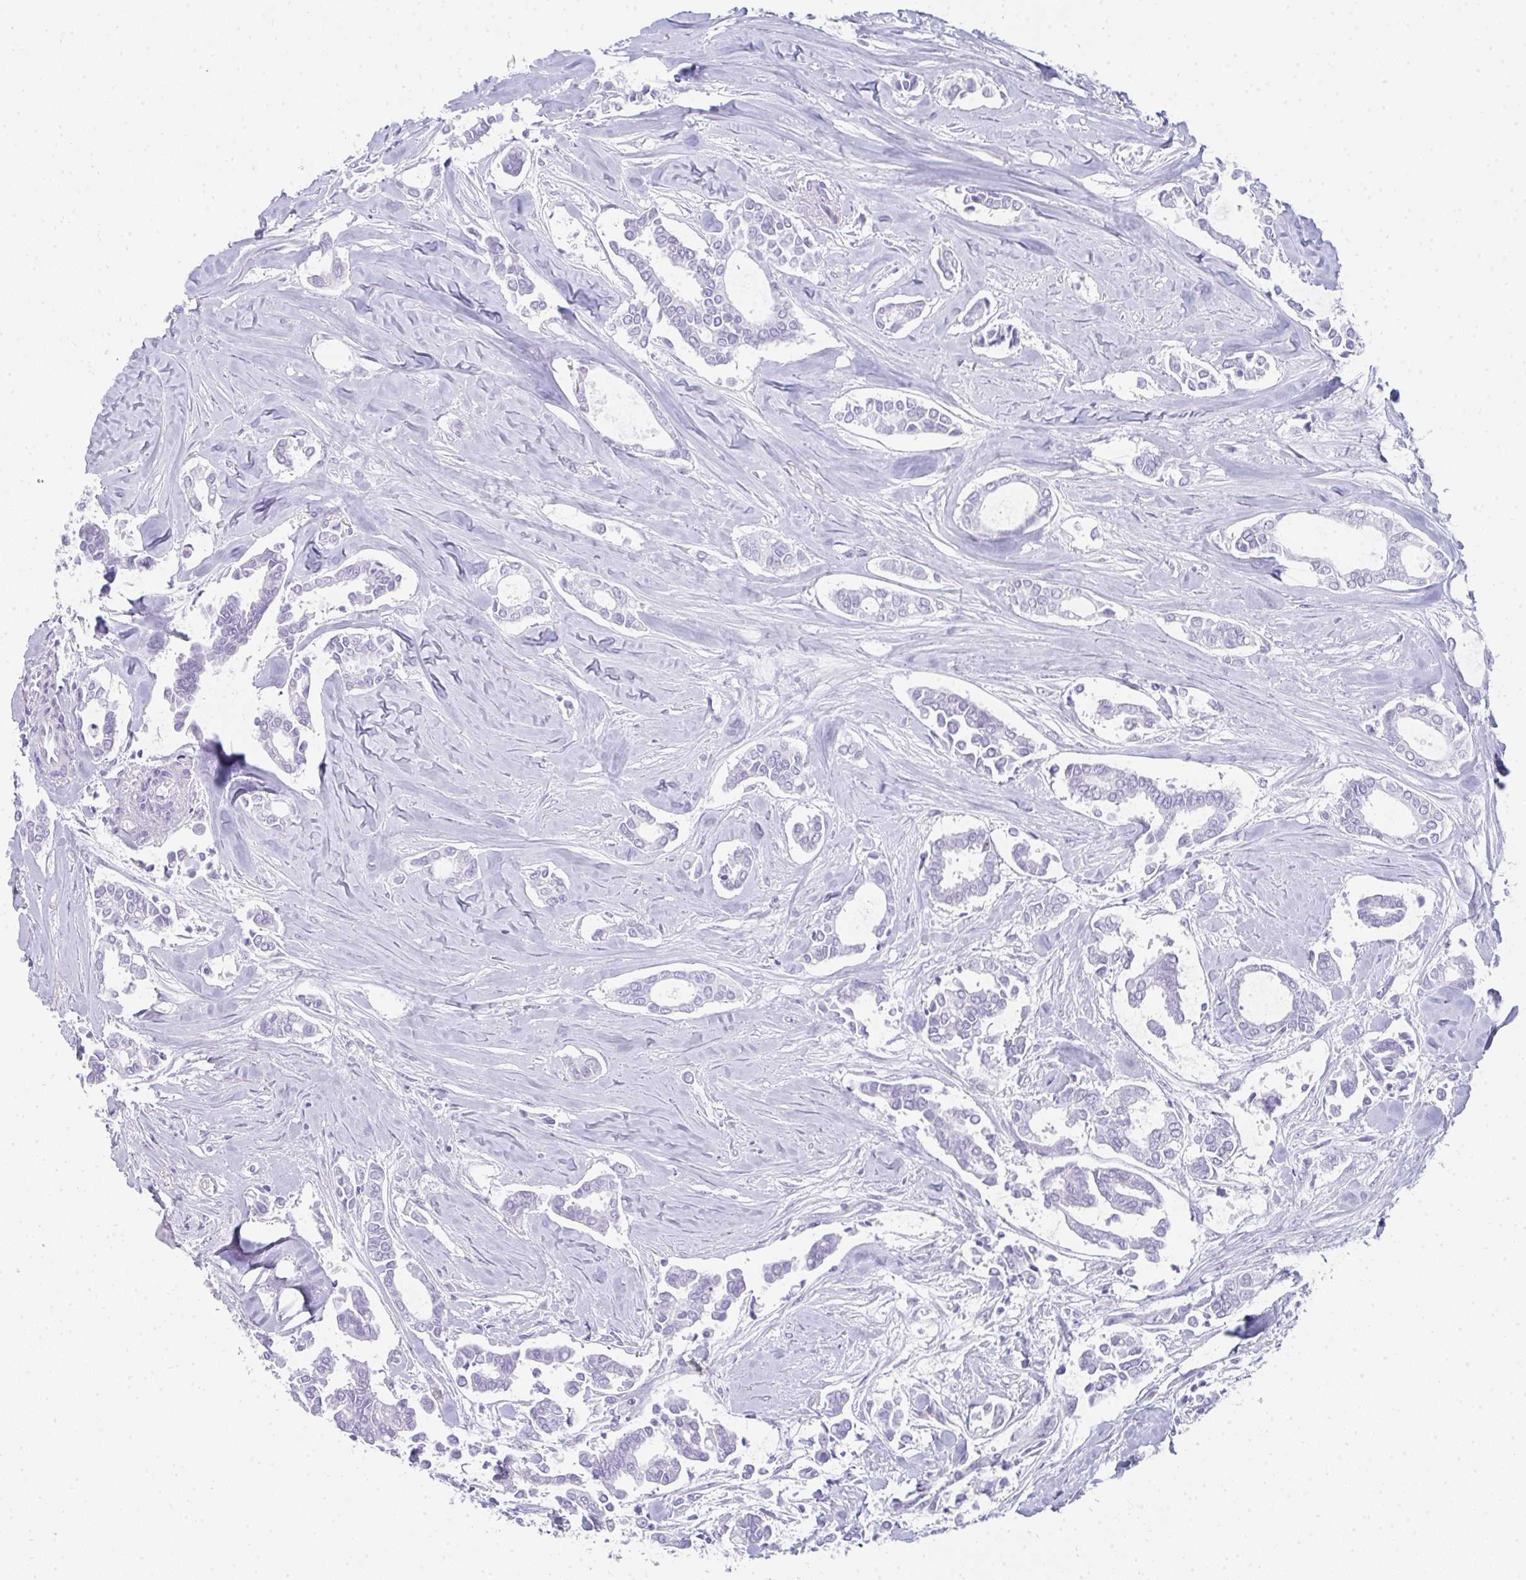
{"staining": {"intensity": "negative", "quantity": "none", "location": "none"}, "tissue": "breast cancer", "cell_type": "Tumor cells", "image_type": "cancer", "snomed": [{"axis": "morphology", "description": "Duct carcinoma"}, {"axis": "topography", "description": "Breast"}], "caption": "Protein analysis of breast invasive ductal carcinoma reveals no significant expression in tumor cells.", "gene": "RLF", "patient": {"sex": "female", "age": 84}}